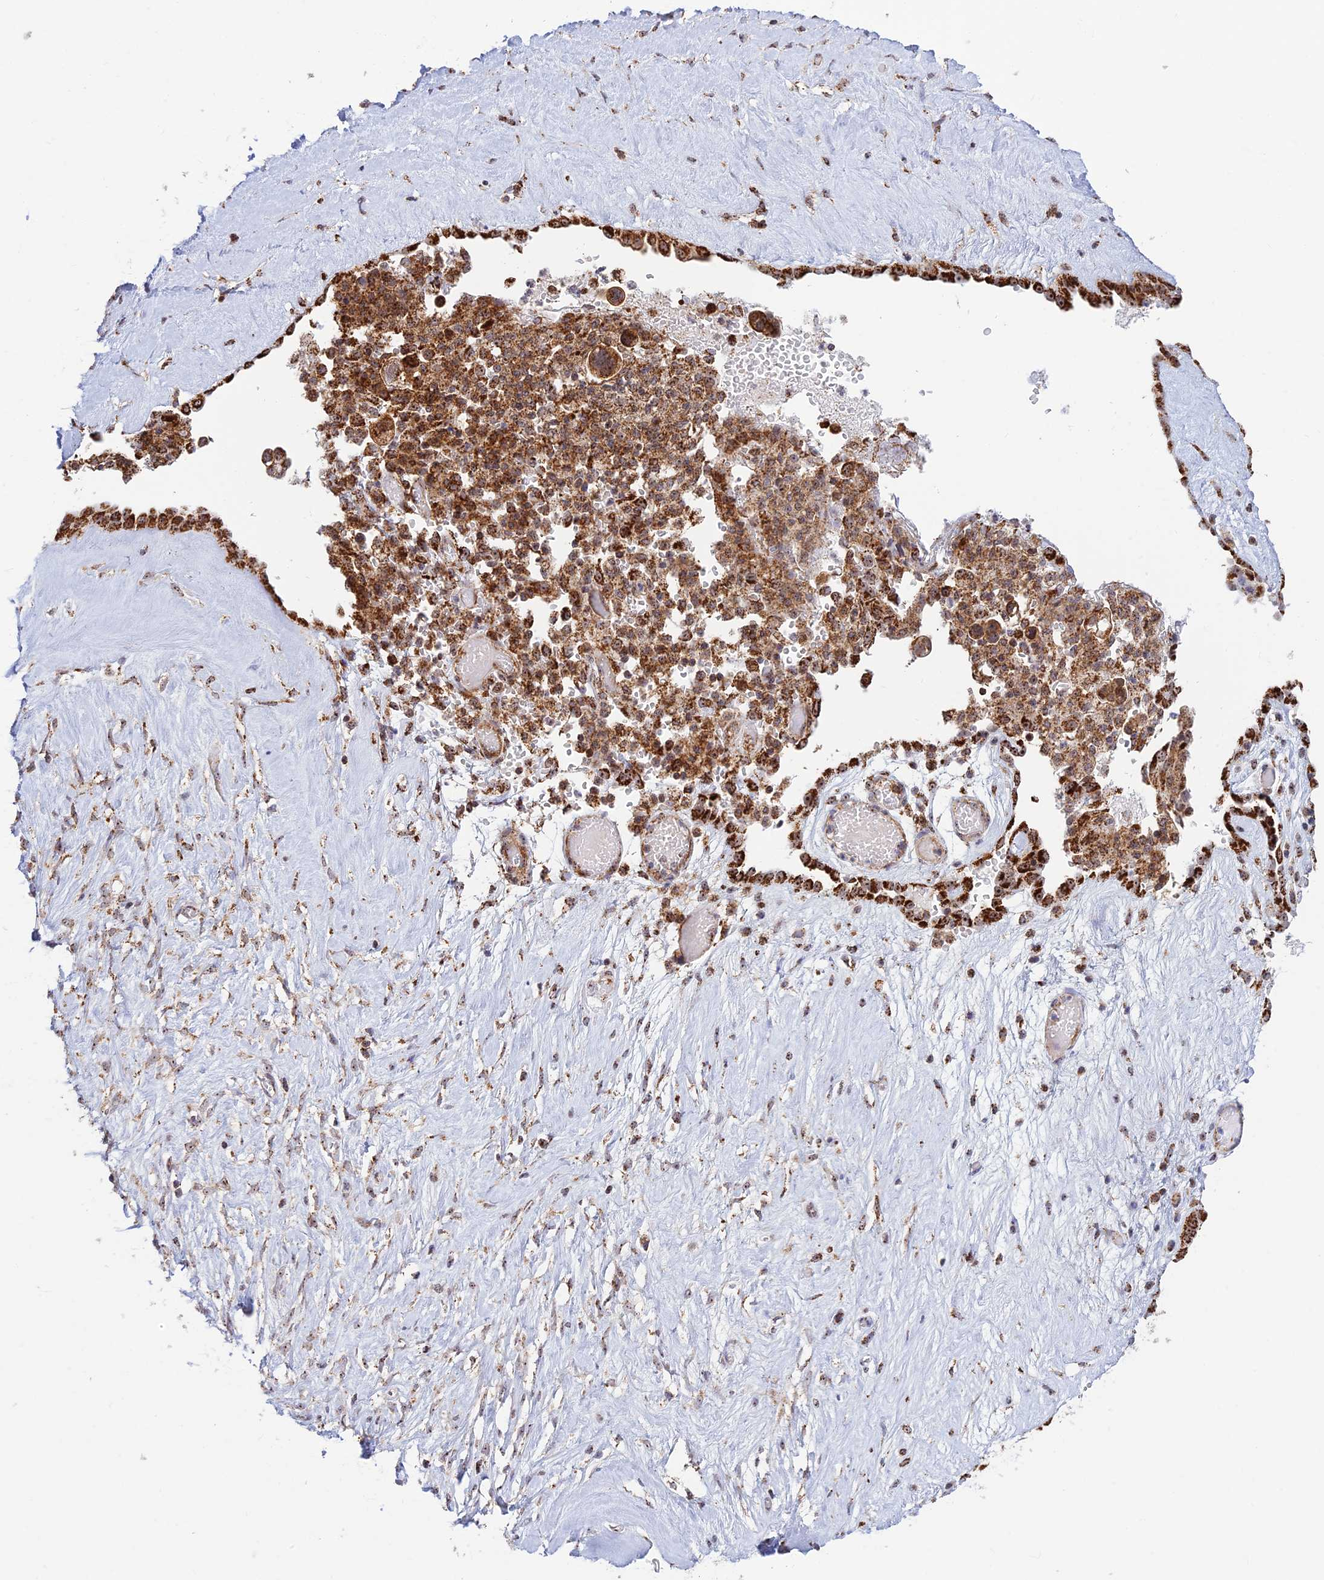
{"staining": {"intensity": "strong", "quantity": ">75%", "location": "cytoplasmic/membranous"}, "tissue": "ovarian cancer", "cell_type": "Tumor cells", "image_type": "cancer", "snomed": [{"axis": "morphology", "description": "Cystadenocarcinoma, serous, NOS"}, {"axis": "topography", "description": "Ovary"}], "caption": "The image exhibits staining of ovarian cancer (serous cystadenocarcinoma), revealing strong cytoplasmic/membranous protein expression (brown color) within tumor cells.", "gene": "POLR1G", "patient": {"sex": "female", "age": 56}}